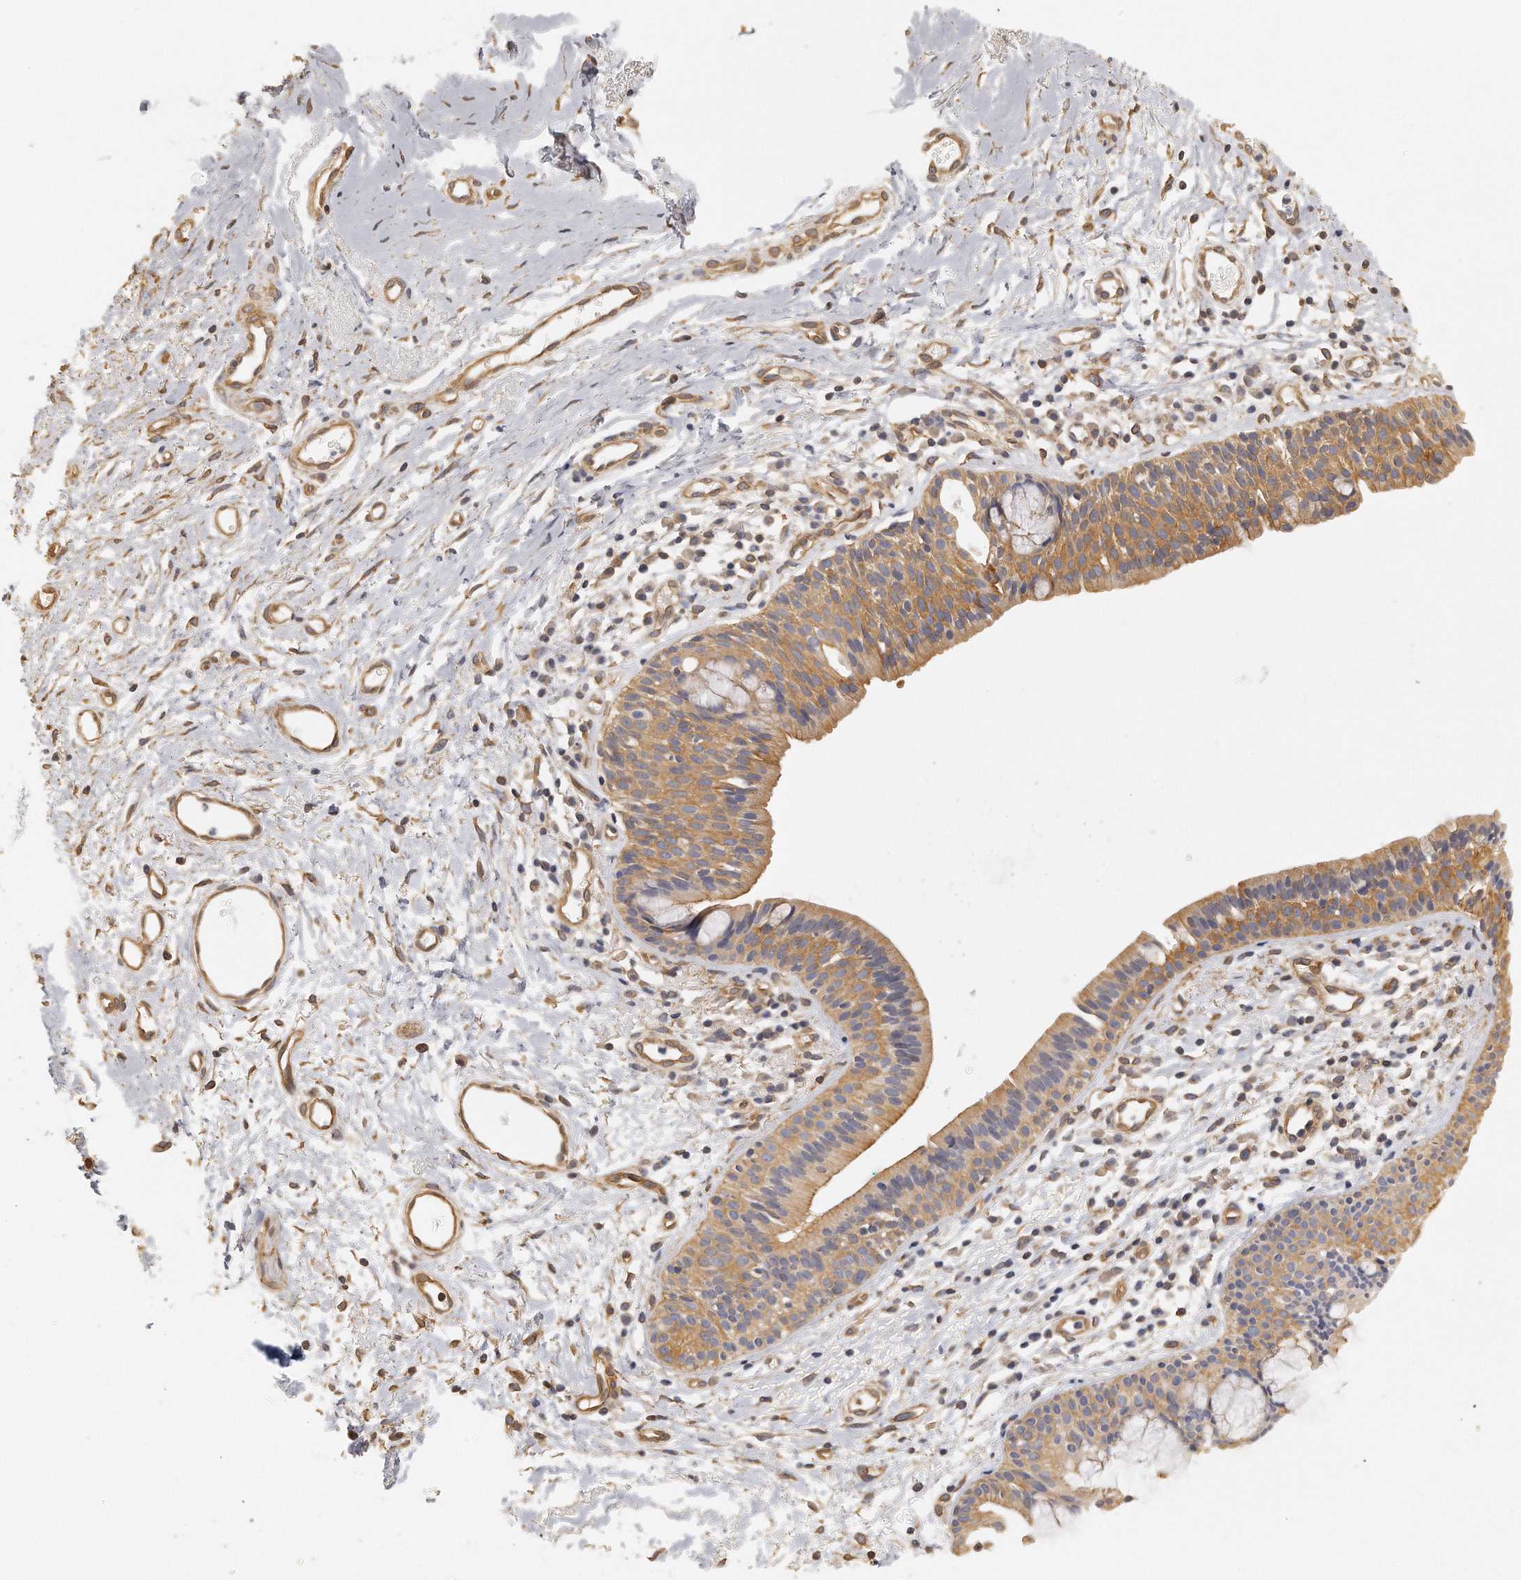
{"staining": {"intensity": "moderate", "quantity": ">75%", "location": "cytoplasmic/membranous"}, "tissue": "nasopharynx", "cell_type": "Respiratory epithelial cells", "image_type": "normal", "snomed": [{"axis": "morphology", "description": "Normal tissue, NOS"}, {"axis": "morphology", "description": "Basal cell carcinoma"}, {"axis": "topography", "description": "Cartilage tissue"}, {"axis": "topography", "description": "Nasopharynx"}, {"axis": "topography", "description": "Oral tissue"}], "caption": "Respiratory epithelial cells reveal medium levels of moderate cytoplasmic/membranous positivity in about >75% of cells in normal human nasopharynx. The staining was performed using DAB (3,3'-diaminobenzidine), with brown indicating positive protein expression. Nuclei are stained blue with hematoxylin.", "gene": "CHST7", "patient": {"sex": "female", "age": 77}}